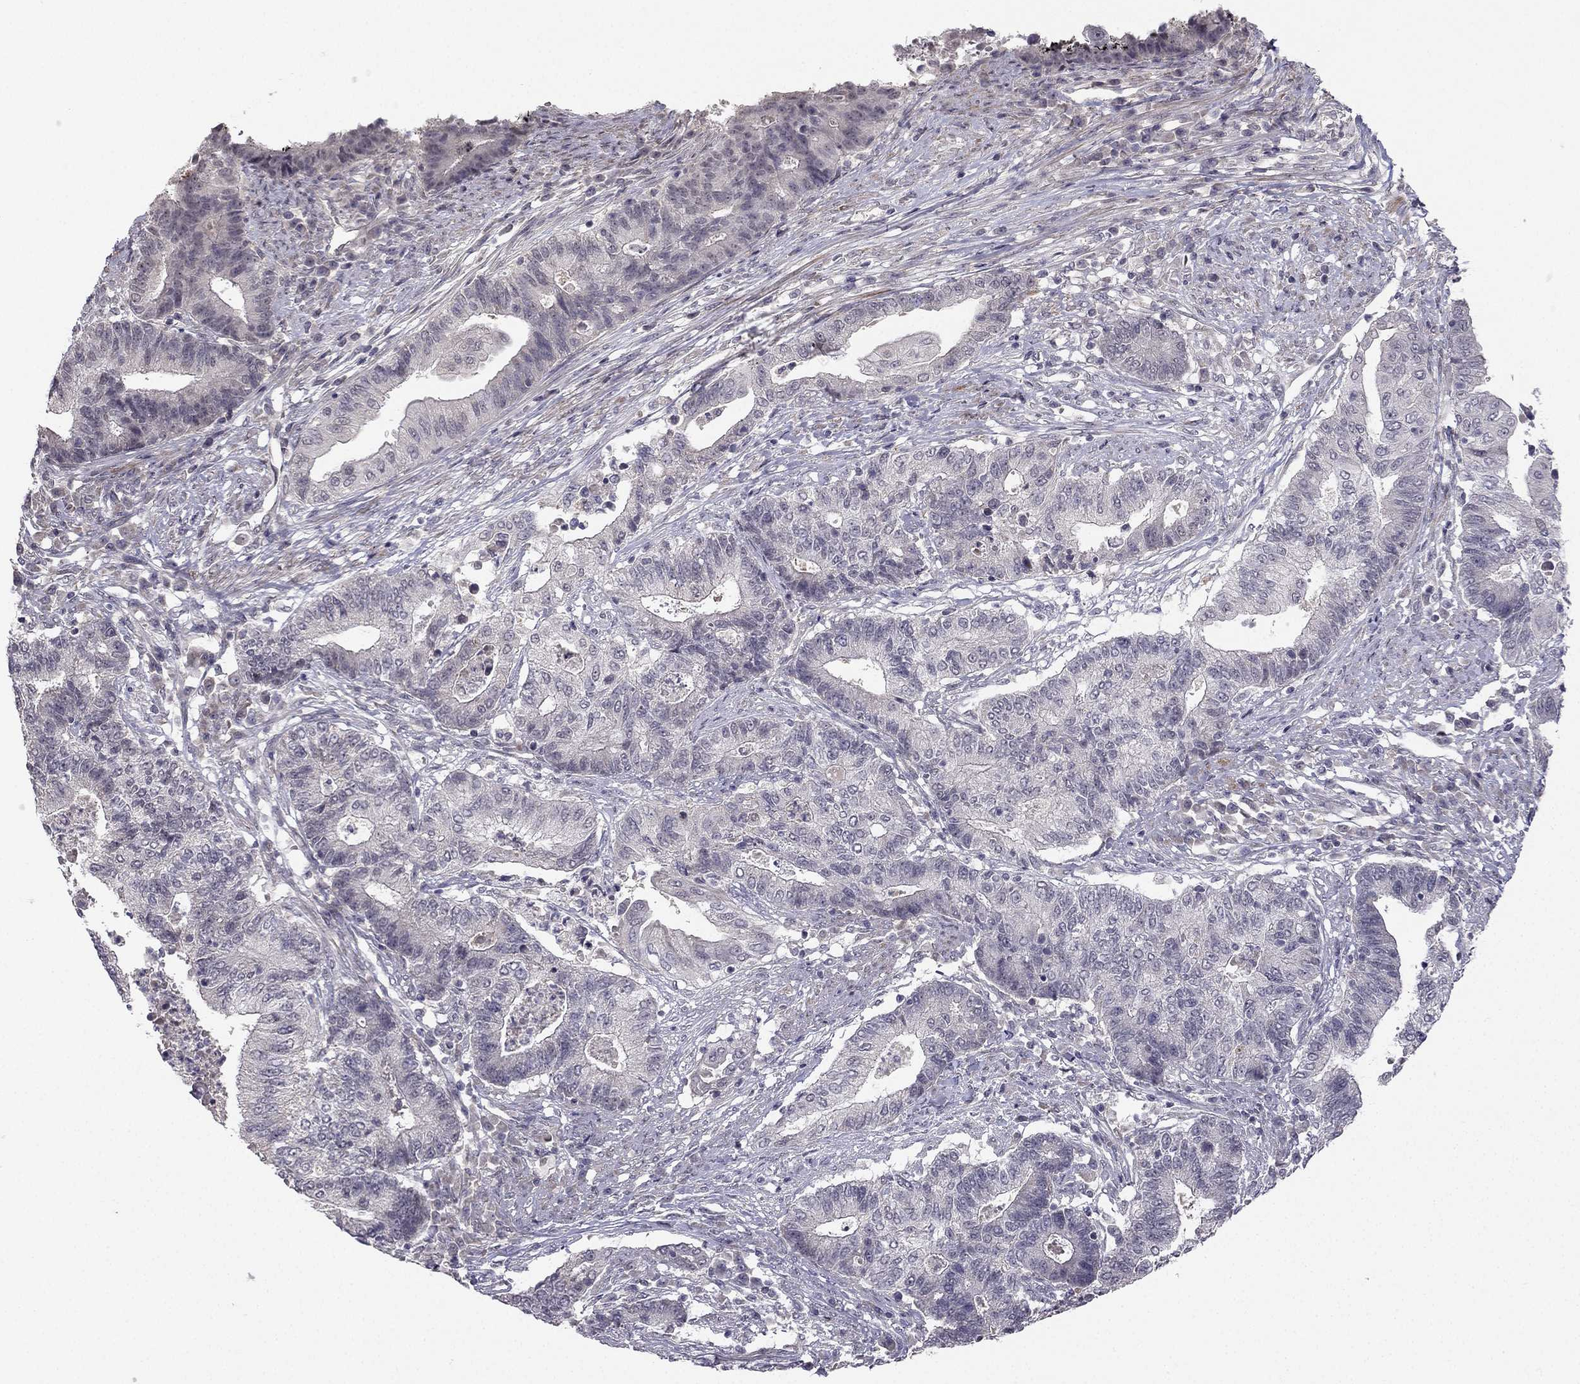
{"staining": {"intensity": "negative", "quantity": "none", "location": "none"}, "tissue": "endometrial cancer", "cell_type": "Tumor cells", "image_type": "cancer", "snomed": [{"axis": "morphology", "description": "Adenocarcinoma, NOS"}, {"axis": "topography", "description": "Uterus"}, {"axis": "topography", "description": "Endometrium"}], "caption": "This is an IHC image of adenocarcinoma (endometrial). There is no expression in tumor cells.", "gene": "CHST8", "patient": {"sex": "female", "age": 54}}